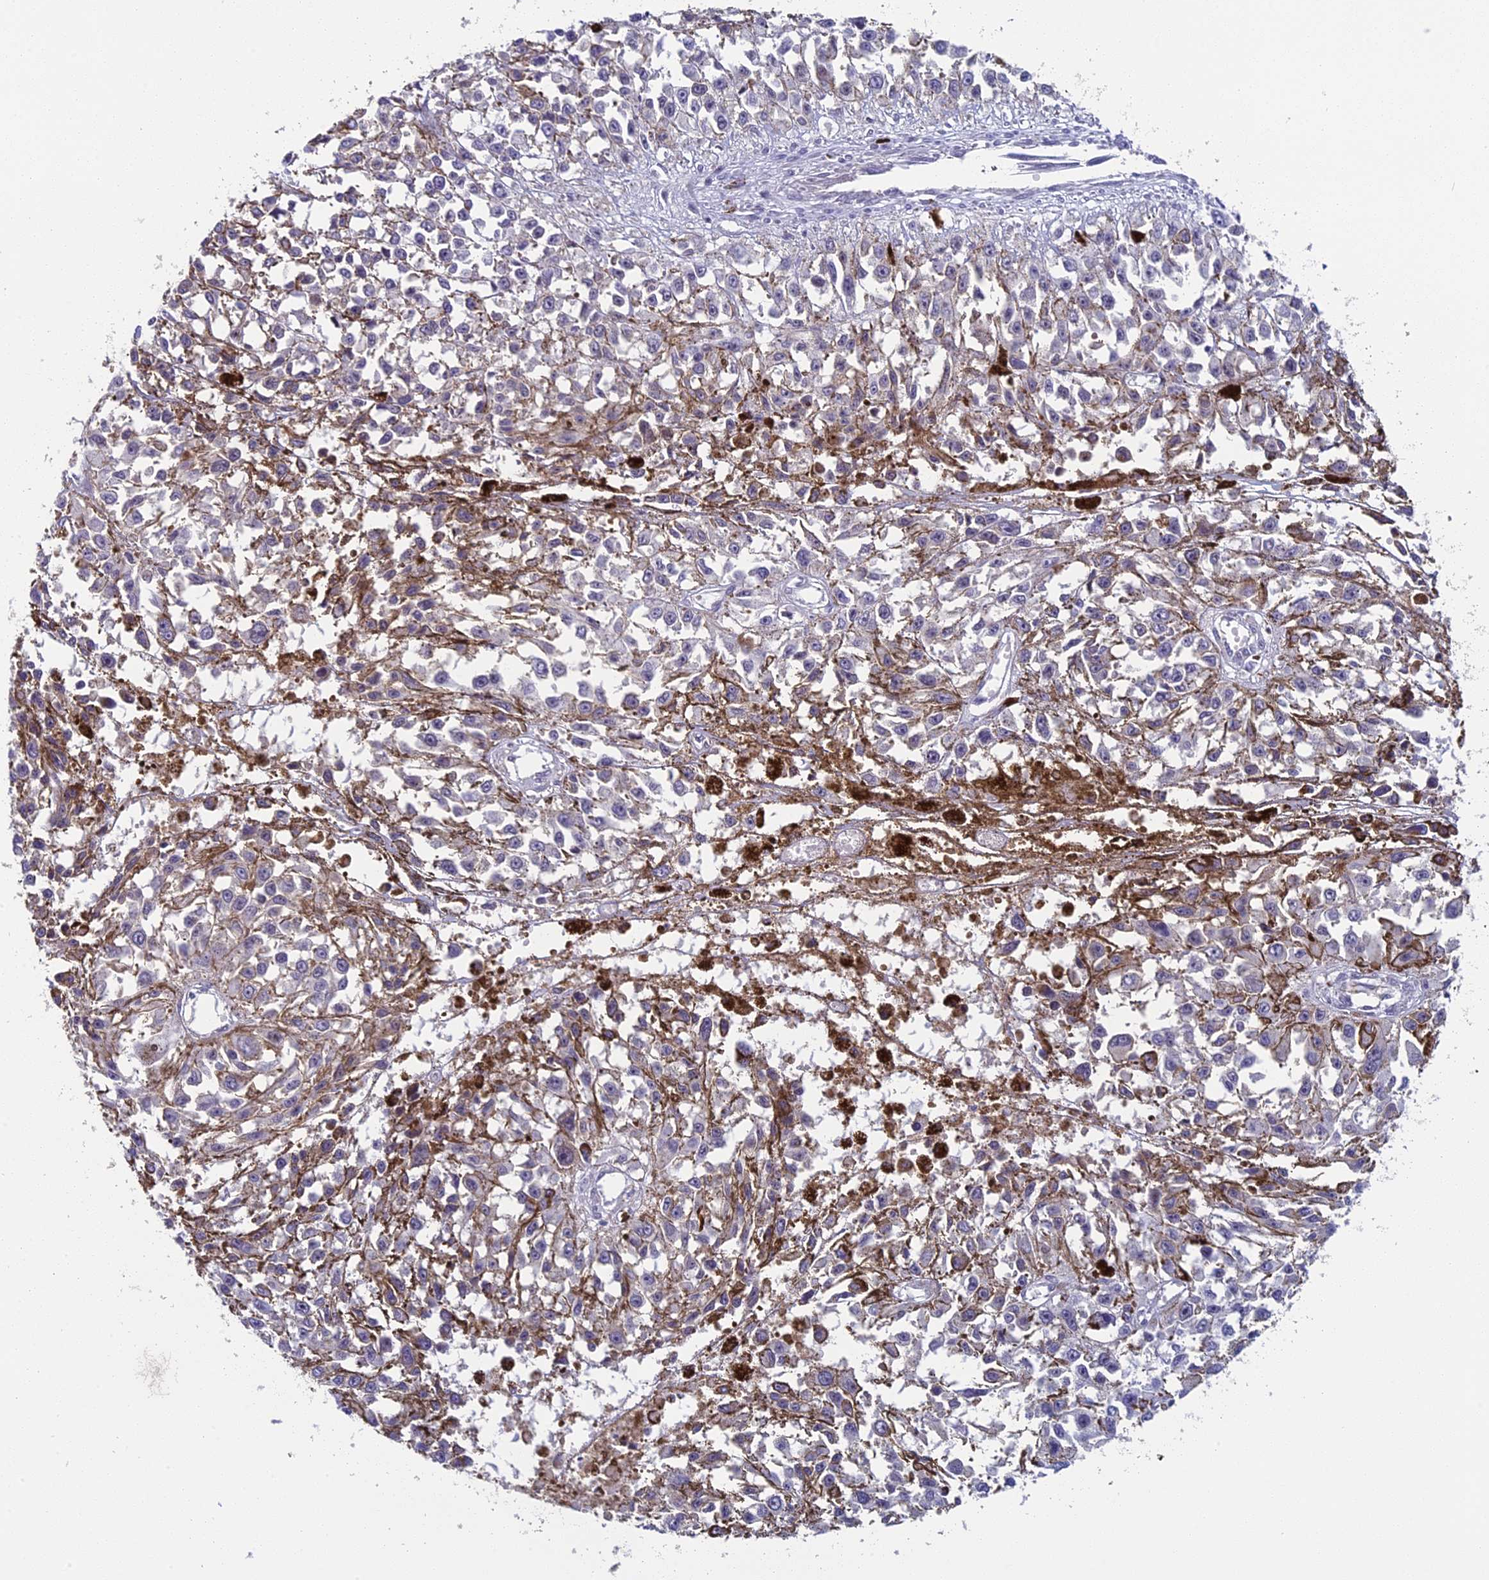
{"staining": {"intensity": "negative", "quantity": "none", "location": "none"}, "tissue": "melanoma", "cell_type": "Tumor cells", "image_type": "cancer", "snomed": [{"axis": "morphology", "description": "Malignant melanoma, Metastatic site"}, {"axis": "topography", "description": "Lymph node"}], "caption": "Immunohistochemistry image of human malignant melanoma (metastatic site) stained for a protein (brown), which shows no staining in tumor cells.", "gene": "CNEP1R1", "patient": {"sex": "male", "age": 59}}